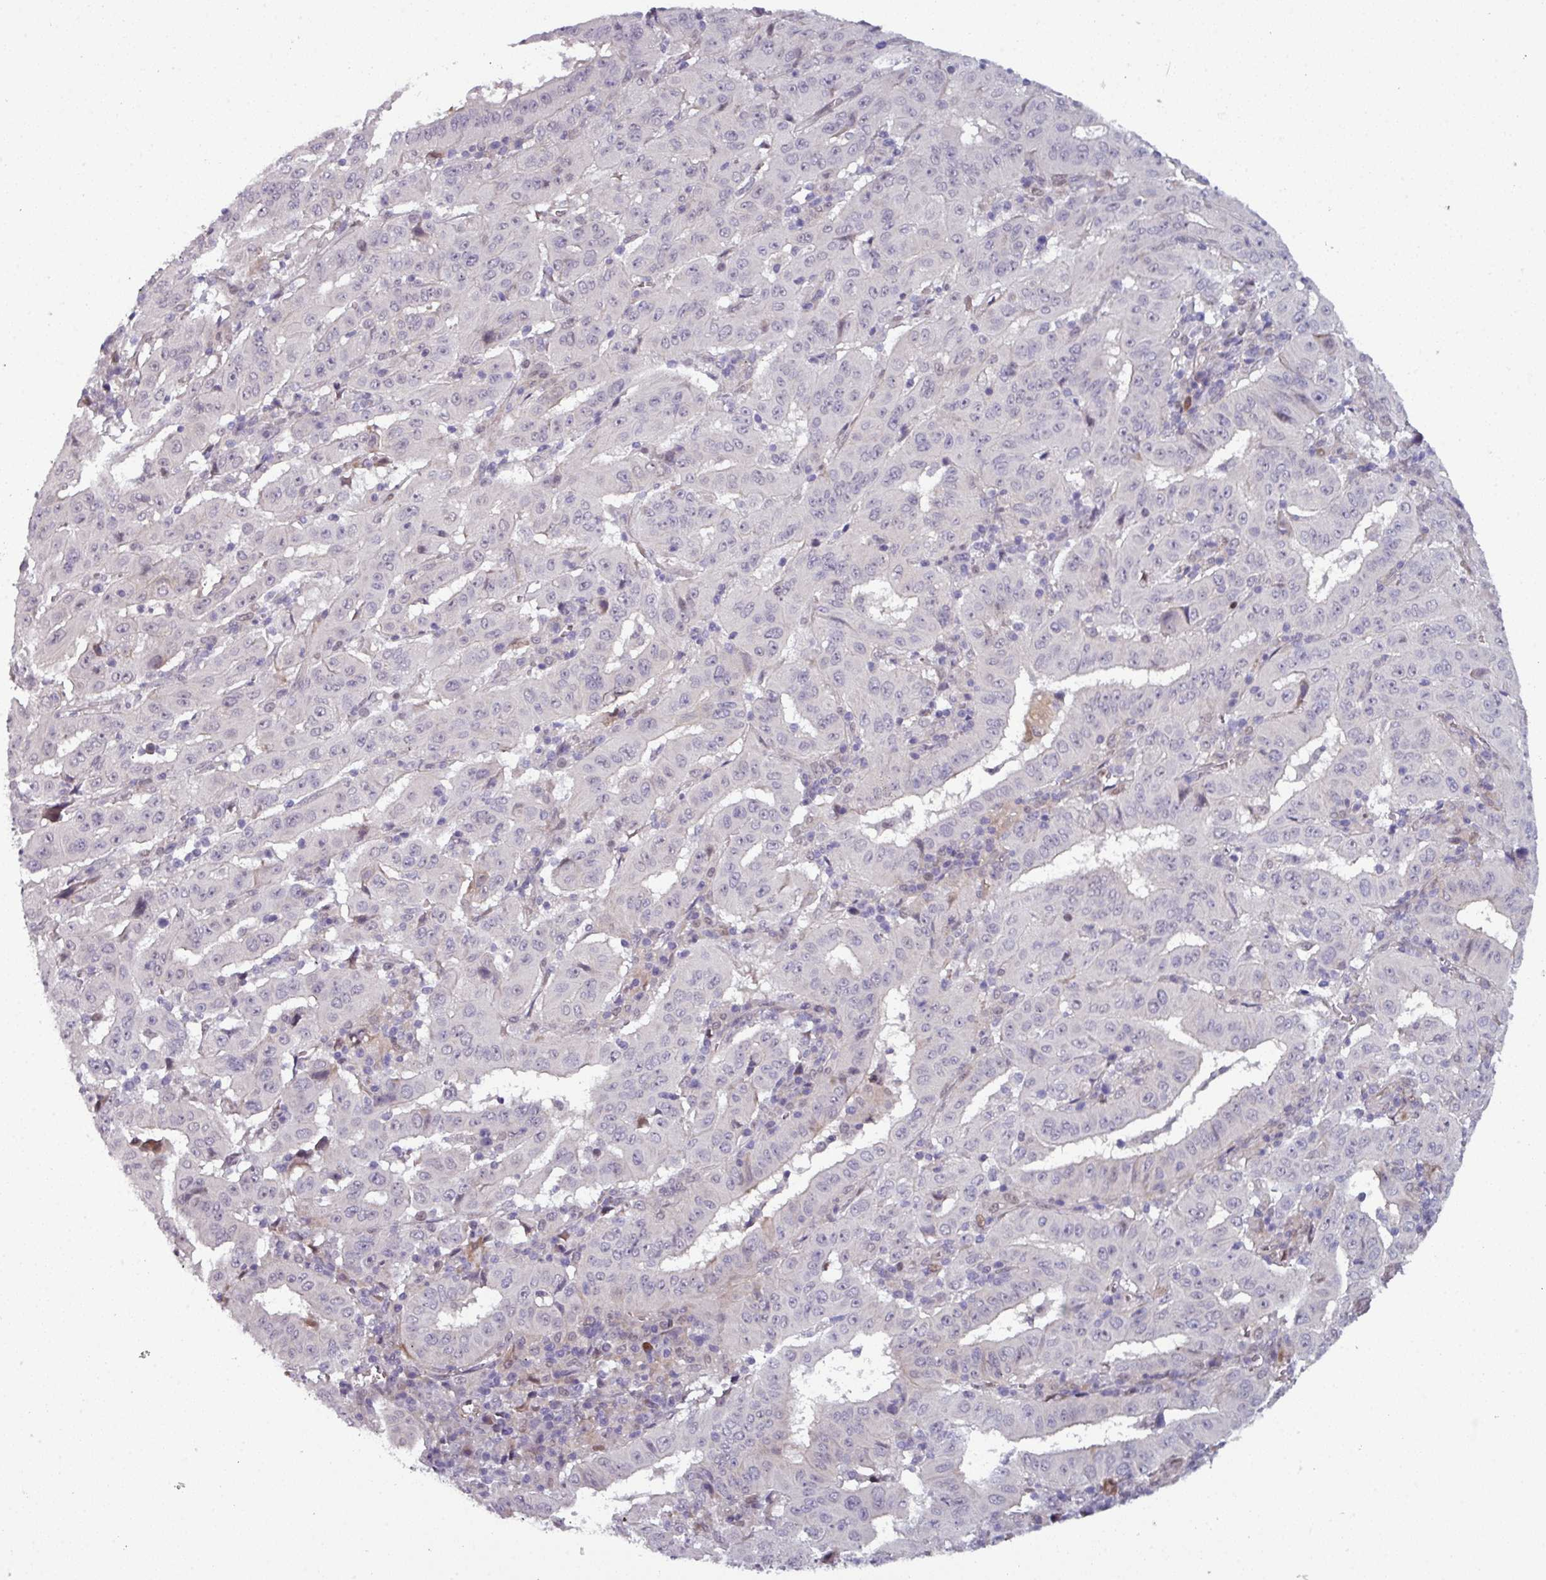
{"staining": {"intensity": "negative", "quantity": "none", "location": "none"}, "tissue": "pancreatic cancer", "cell_type": "Tumor cells", "image_type": "cancer", "snomed": [{"axis": "morphology", "description": "Adenocarcinoma, NOS"}, {"axis": "topography", "description": "Pancreas"}], "caption": "Immunohistochemistry (IHC) of pancreatic adenocarcinoma reveals no staining in tumor cells. (Stains: DAB IHC with hematoxylin counter stain, Microscopy: brightfield microscopy at high magnification).", "gene": "PRAMEF12", "patient": {"sex": "male", "age": 63}}